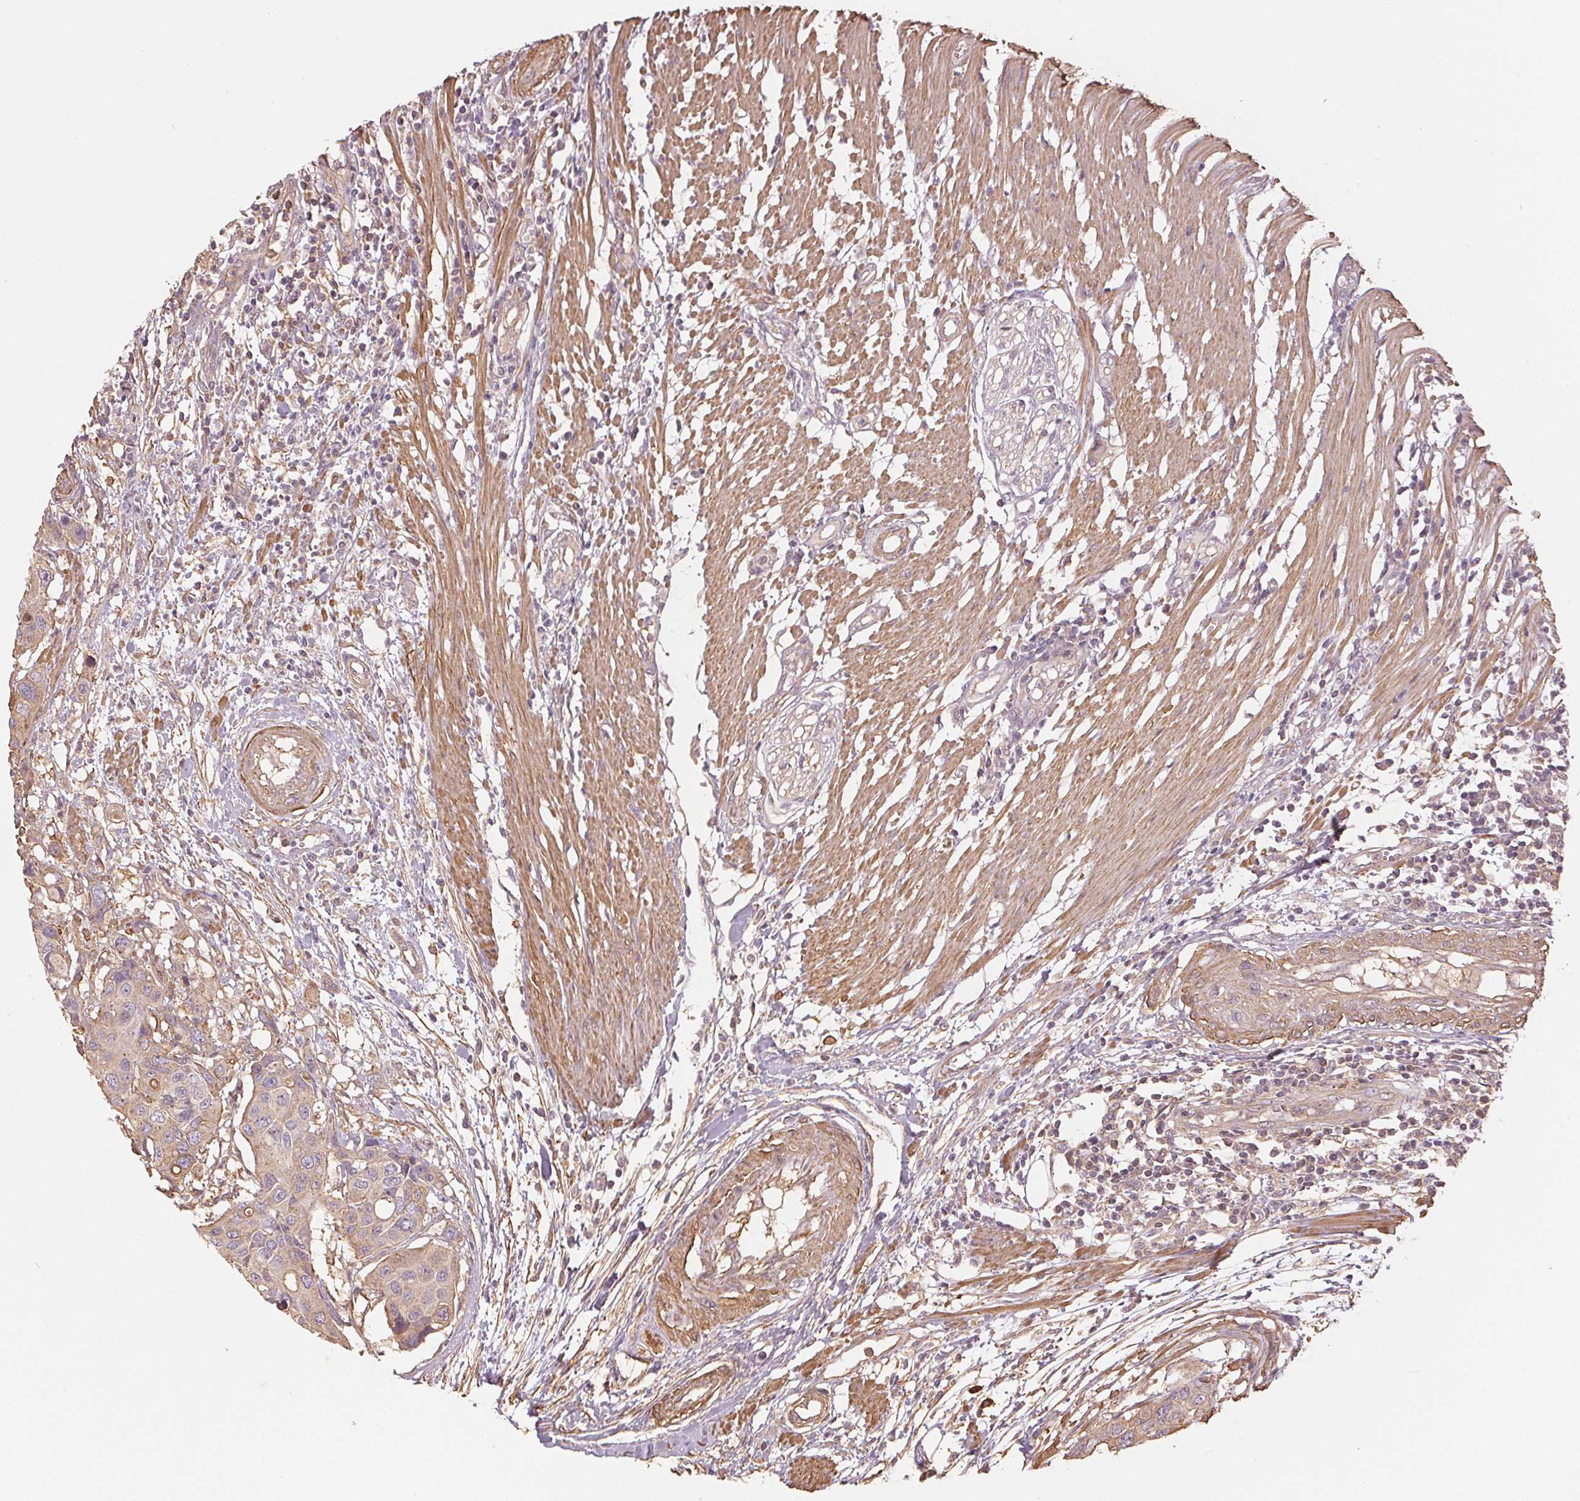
{"staining": {"intensity": "weak", "quantity": "25%-75%", "location": "cytoplasmic/membranous"}, "tissue": "colorectal cancer", "cell_type": "Tumor cells", "image_type": "cancer", "snomed": [{"axis": "morphology", "description": "Adenocarcinoma, NOS"}, {"axis": "topography", "description": "Colon"}], "caption": "Colorectal adenocarcinoma stained for a protein shows weak cytoplasmic/membranous positivity in tumor cells.", "gene": "QDPR", "patient": {"sex": "male", "age": 77}}